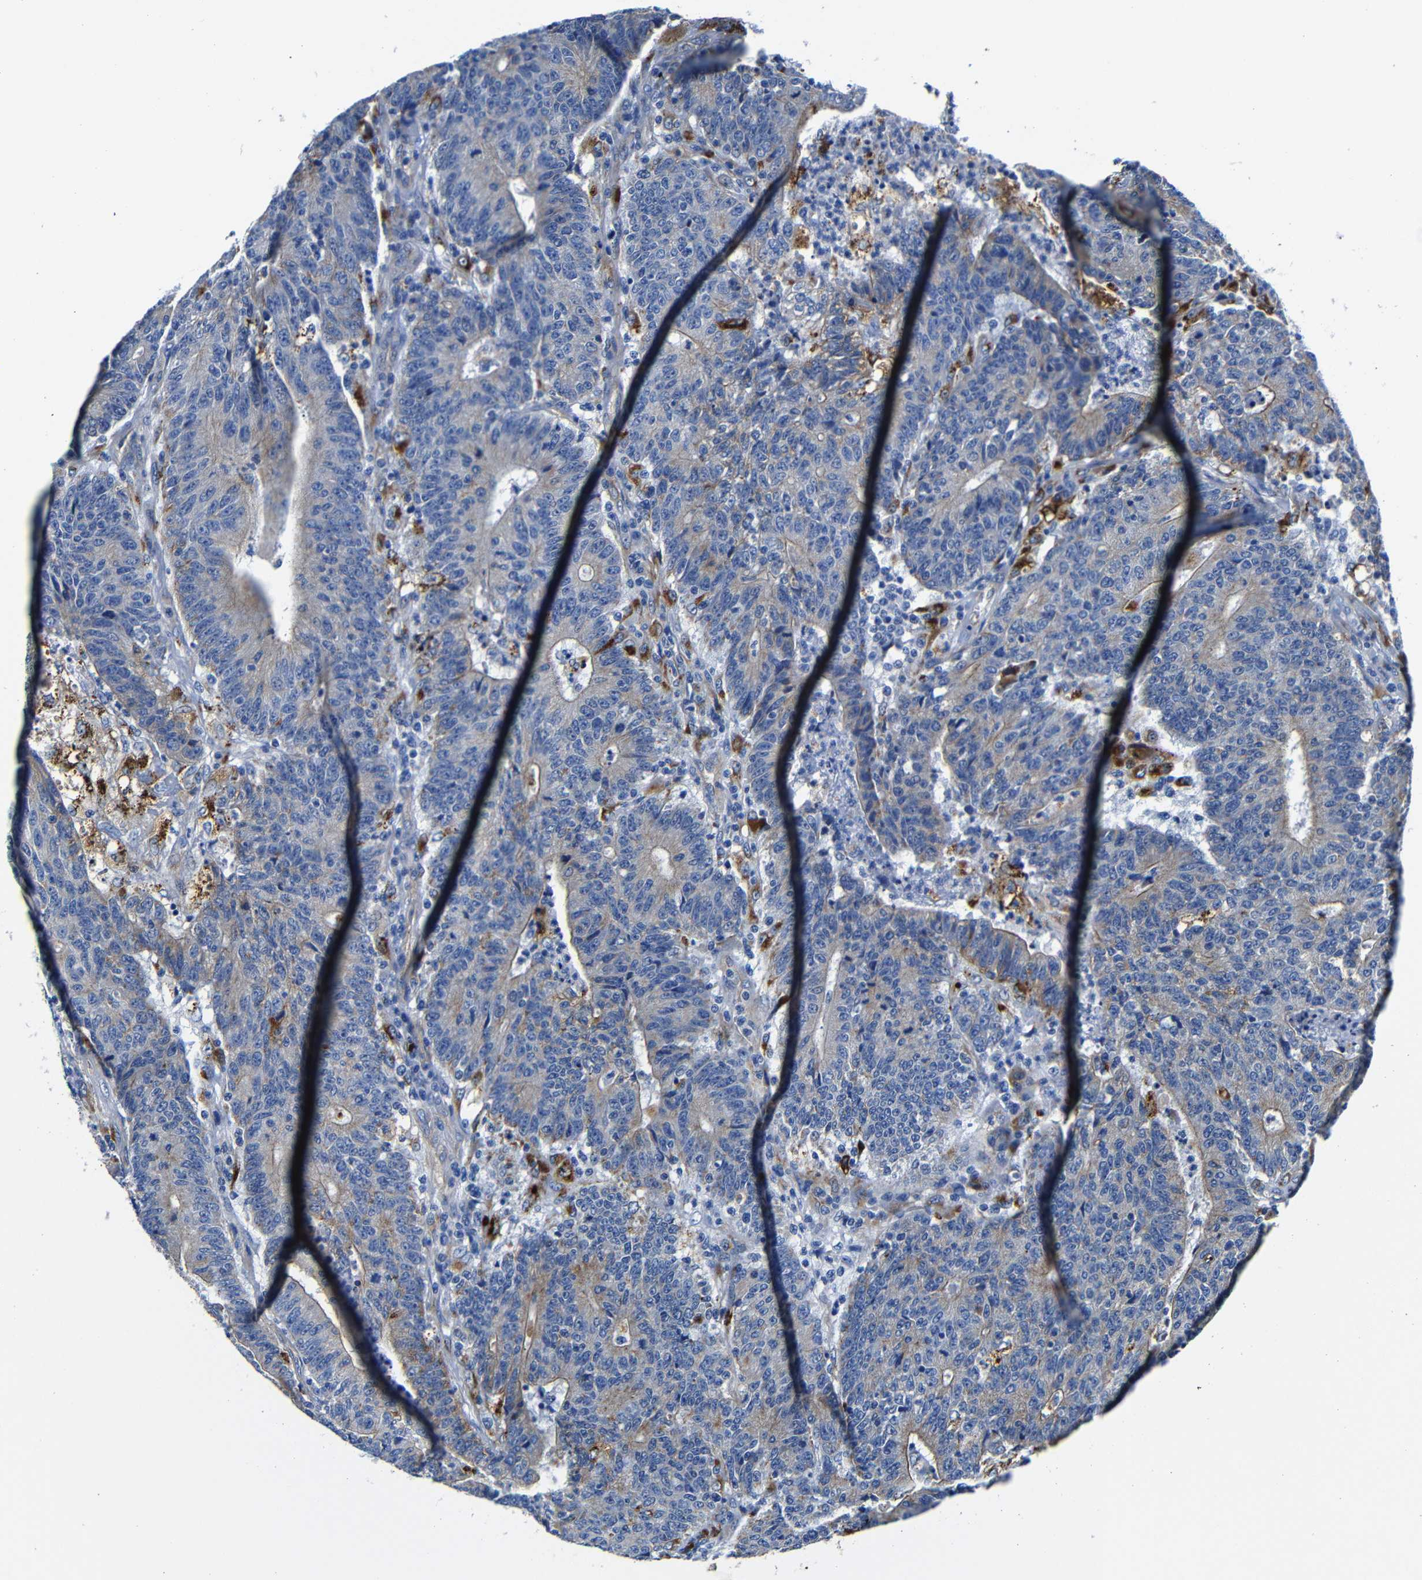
{"staining": {"intensity": "weak", "quantity": "<25%", "location": "cytoplasmic/membranous"}, "tissue": "colorectal cancer", "cell_type": "Tumor cells", "image_type": "cancer", "snomed": [{"axis": "morphology", "description": "Normal tissue, NOS"}, {"axis": "morphology", "description": "Adenocarcinoma, NOS"}, {"axis": "topography", "description": "Colon"}], "caption": "Immunohistochemistry (IHC) of human colorectal cancer reveals no positivity in tumor cells.", "gene": "GIMAP2", "patient": {"sex": "female", "age": 75}}